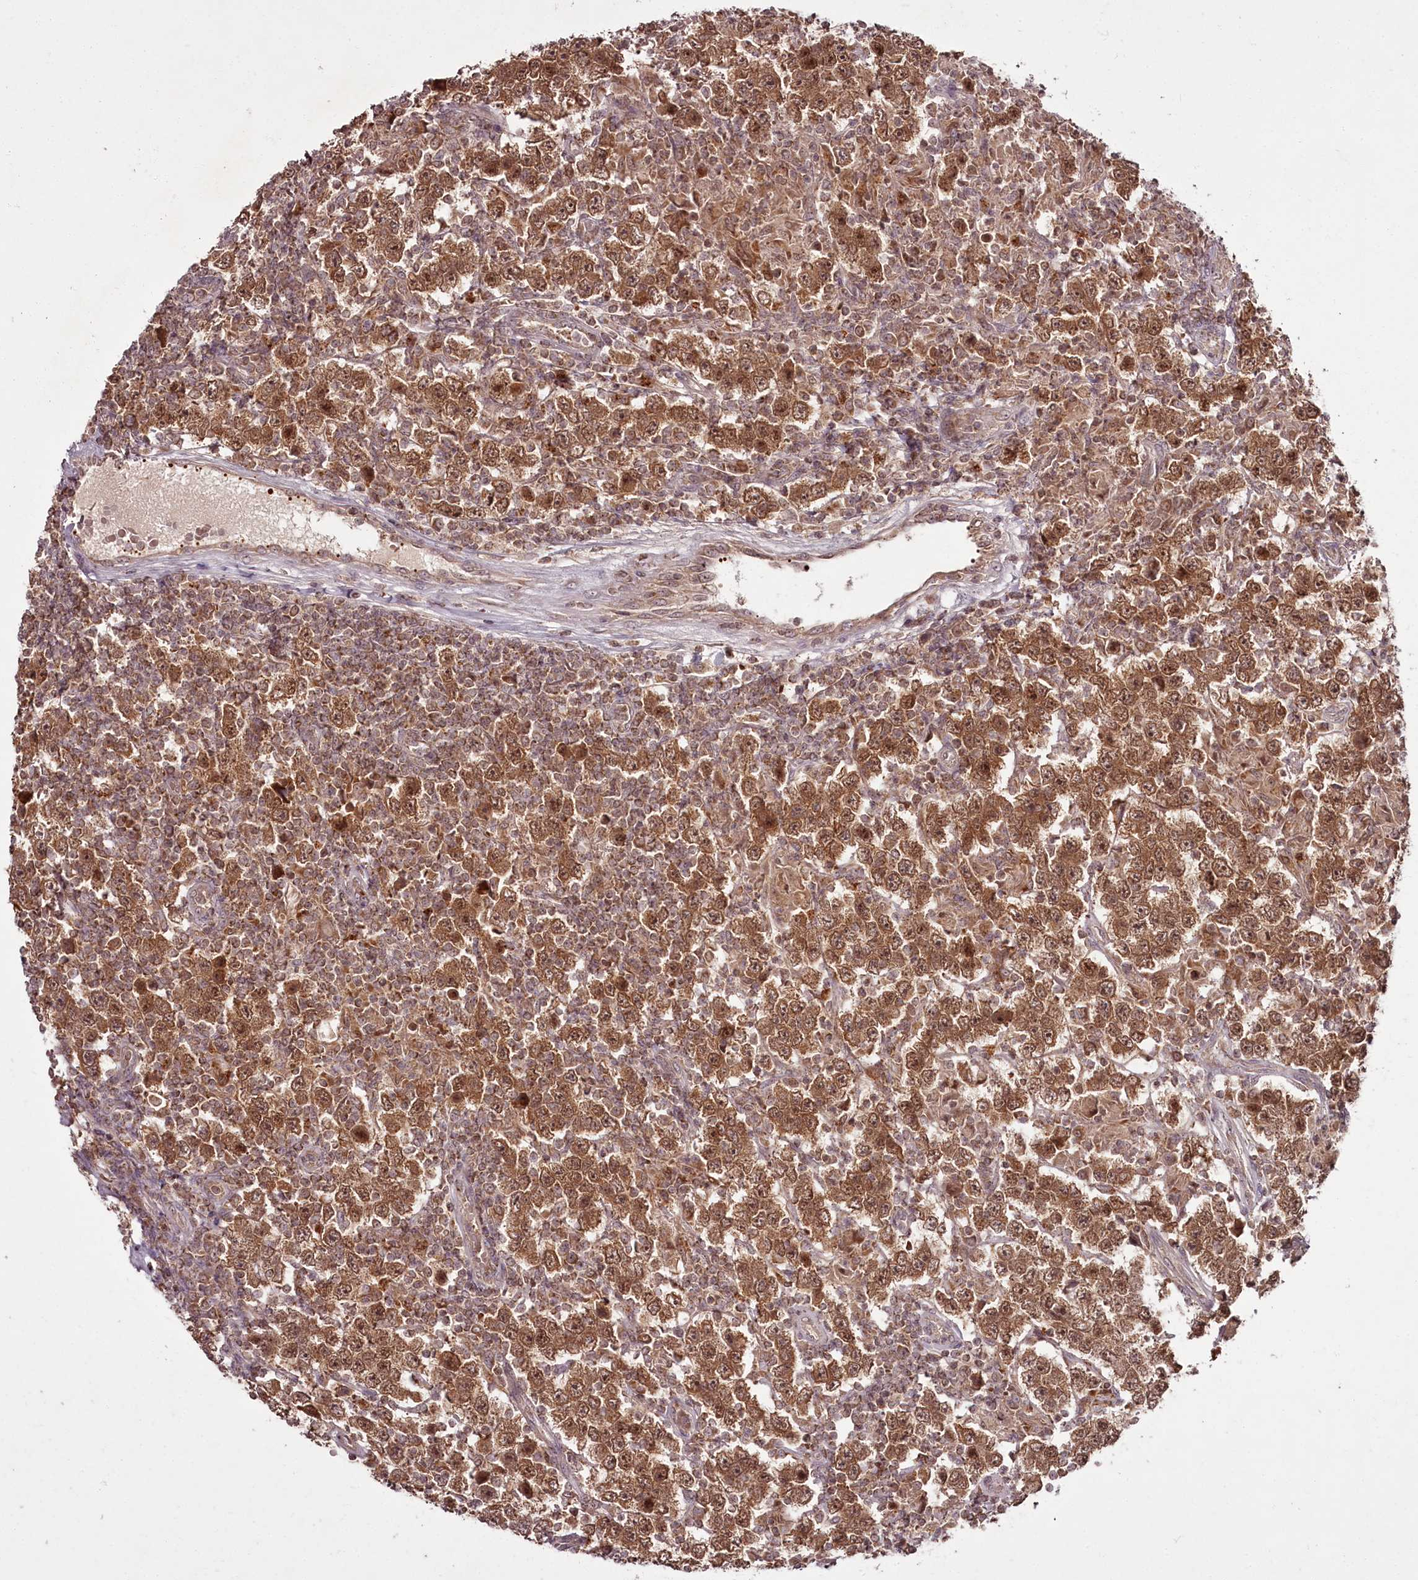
{"staining": {"intensity": "moderate", "quantity": ">75%", "location": "cytoplasmic/membranous,nuclear"}, "tissue": "testis cancer", "cell_type": "Tumor cells", "image_type": "cancer", "snomed": [{"axis": "morphology", "description": "Normal tissue, NOS"}, {"axis": "morphology", "description": "Urothelial carcinoma, High grade"}, {"axis": "morphology", "description": "Seminoma, NOS"}, {"axis": "morphology", "description": "Carcinoma, Embryonal, NOS"}, {"axis": "topography", "description": "Urinary bladder"}, {"axis": "topography", "description": "Testis"}], "caption": "Immunohistochemistry (IHC) of human embryonal carcinoma (testis) reveals medium levels of moderate cytoplasmic/membranous and nuclear expression in approximately >75% of tumor cells. (brown staining indicates protein expression, while blue staining denotes nuclei).", "gene": "PCBP2", "patient": {"sex": "male", "age": 41}}